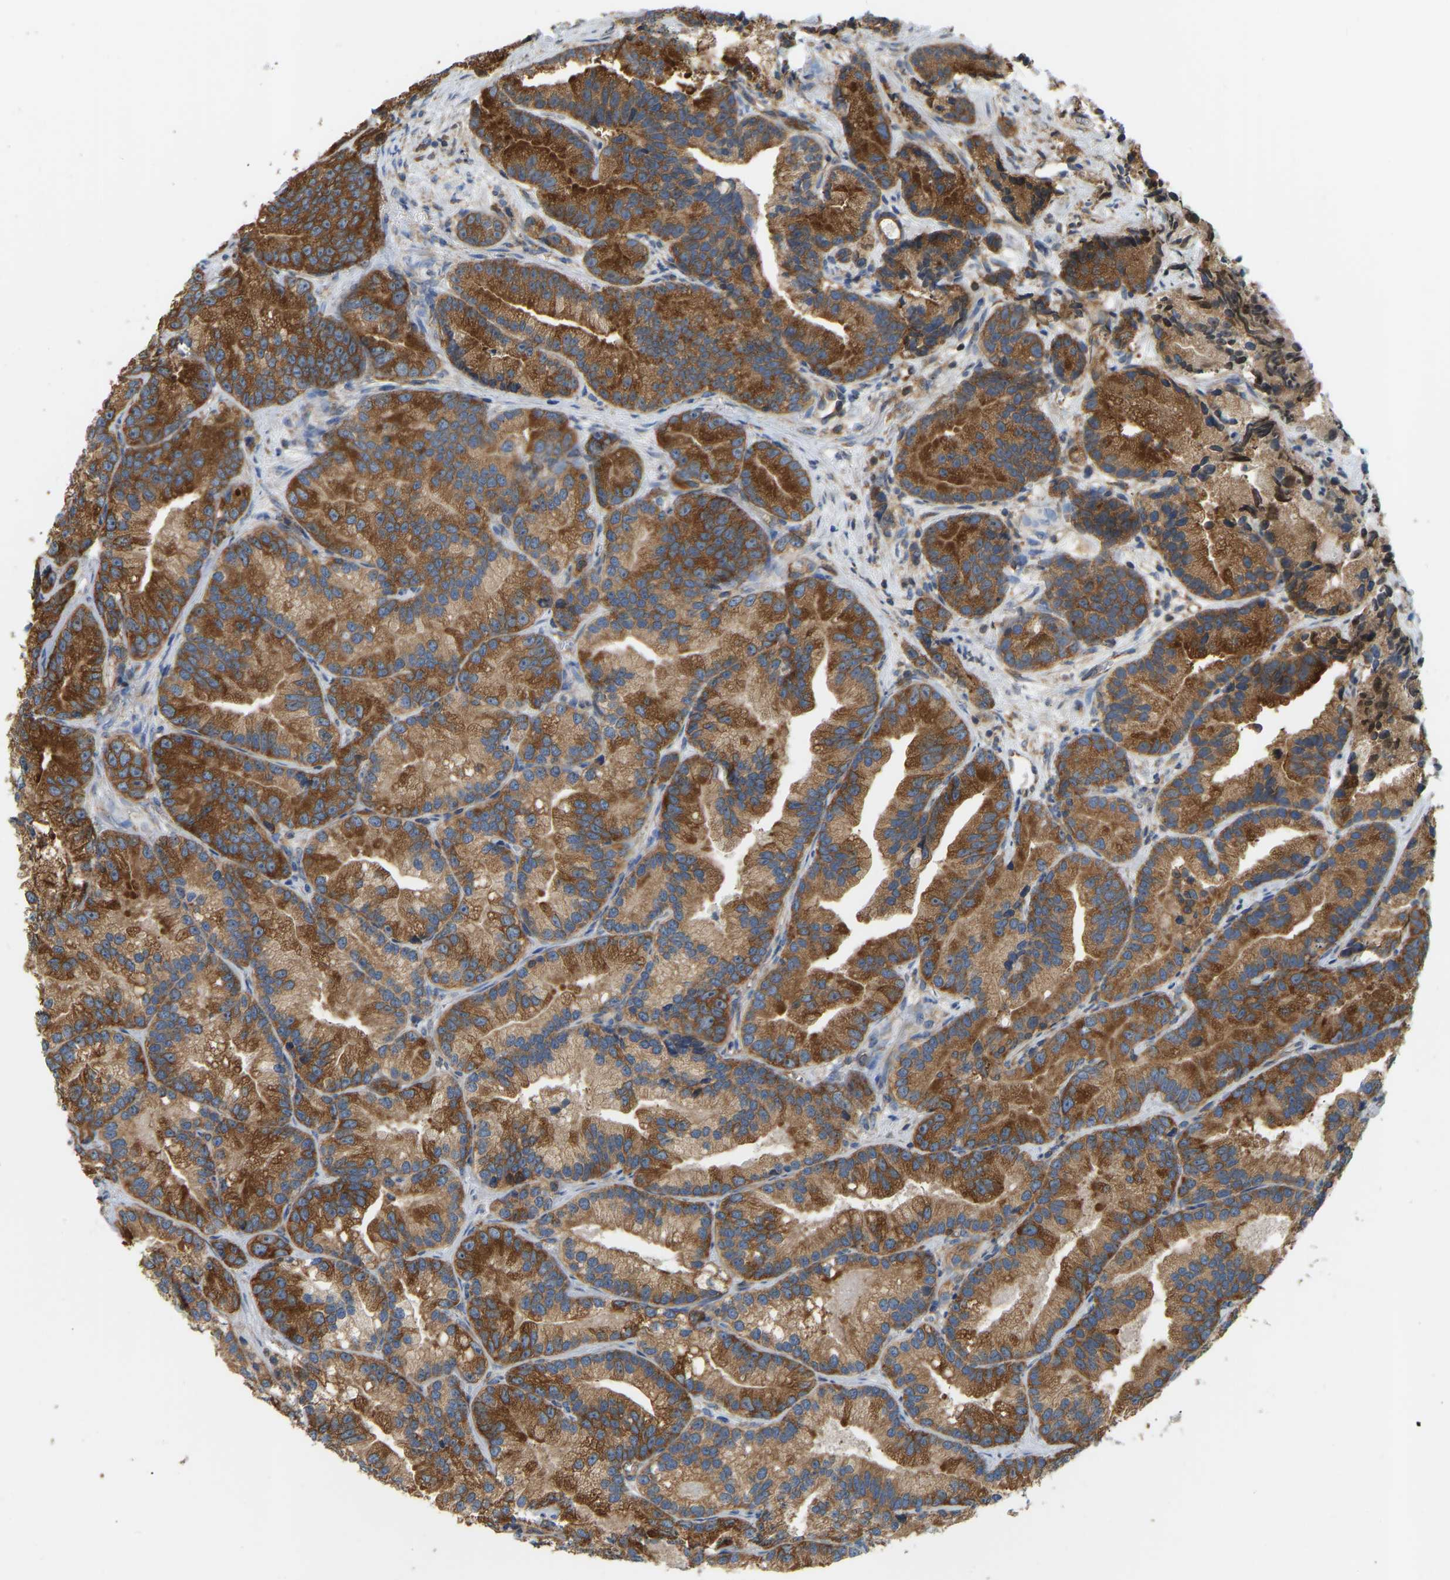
{"staining": {"intensity": "strong", "quantity": ">75%", "location": "cytoplasmic/membranous"}, "tissue": "prostate cancer", "cell_type": "Tumor cells", "image_type": "cancer", "snomed": [{"axis": "morphology", "description": "Adenocarcinoma, Low grade"}, {"axis": "topography", "description": "Prostate"}], "caption": "Protein expression analysis of human prostate low-grade adenocarcinoma reveals strong cytoplasmic/membranous positivity in approximately >75% of tumor cells. The staining was performed using DAB to visualize the protein expression in brown, while the nuclei were stained in blue with hematoxylin (Magnification: 20x).", "gene": "RPS6KB2", "patient": {"sex": "male", "age": 89}}